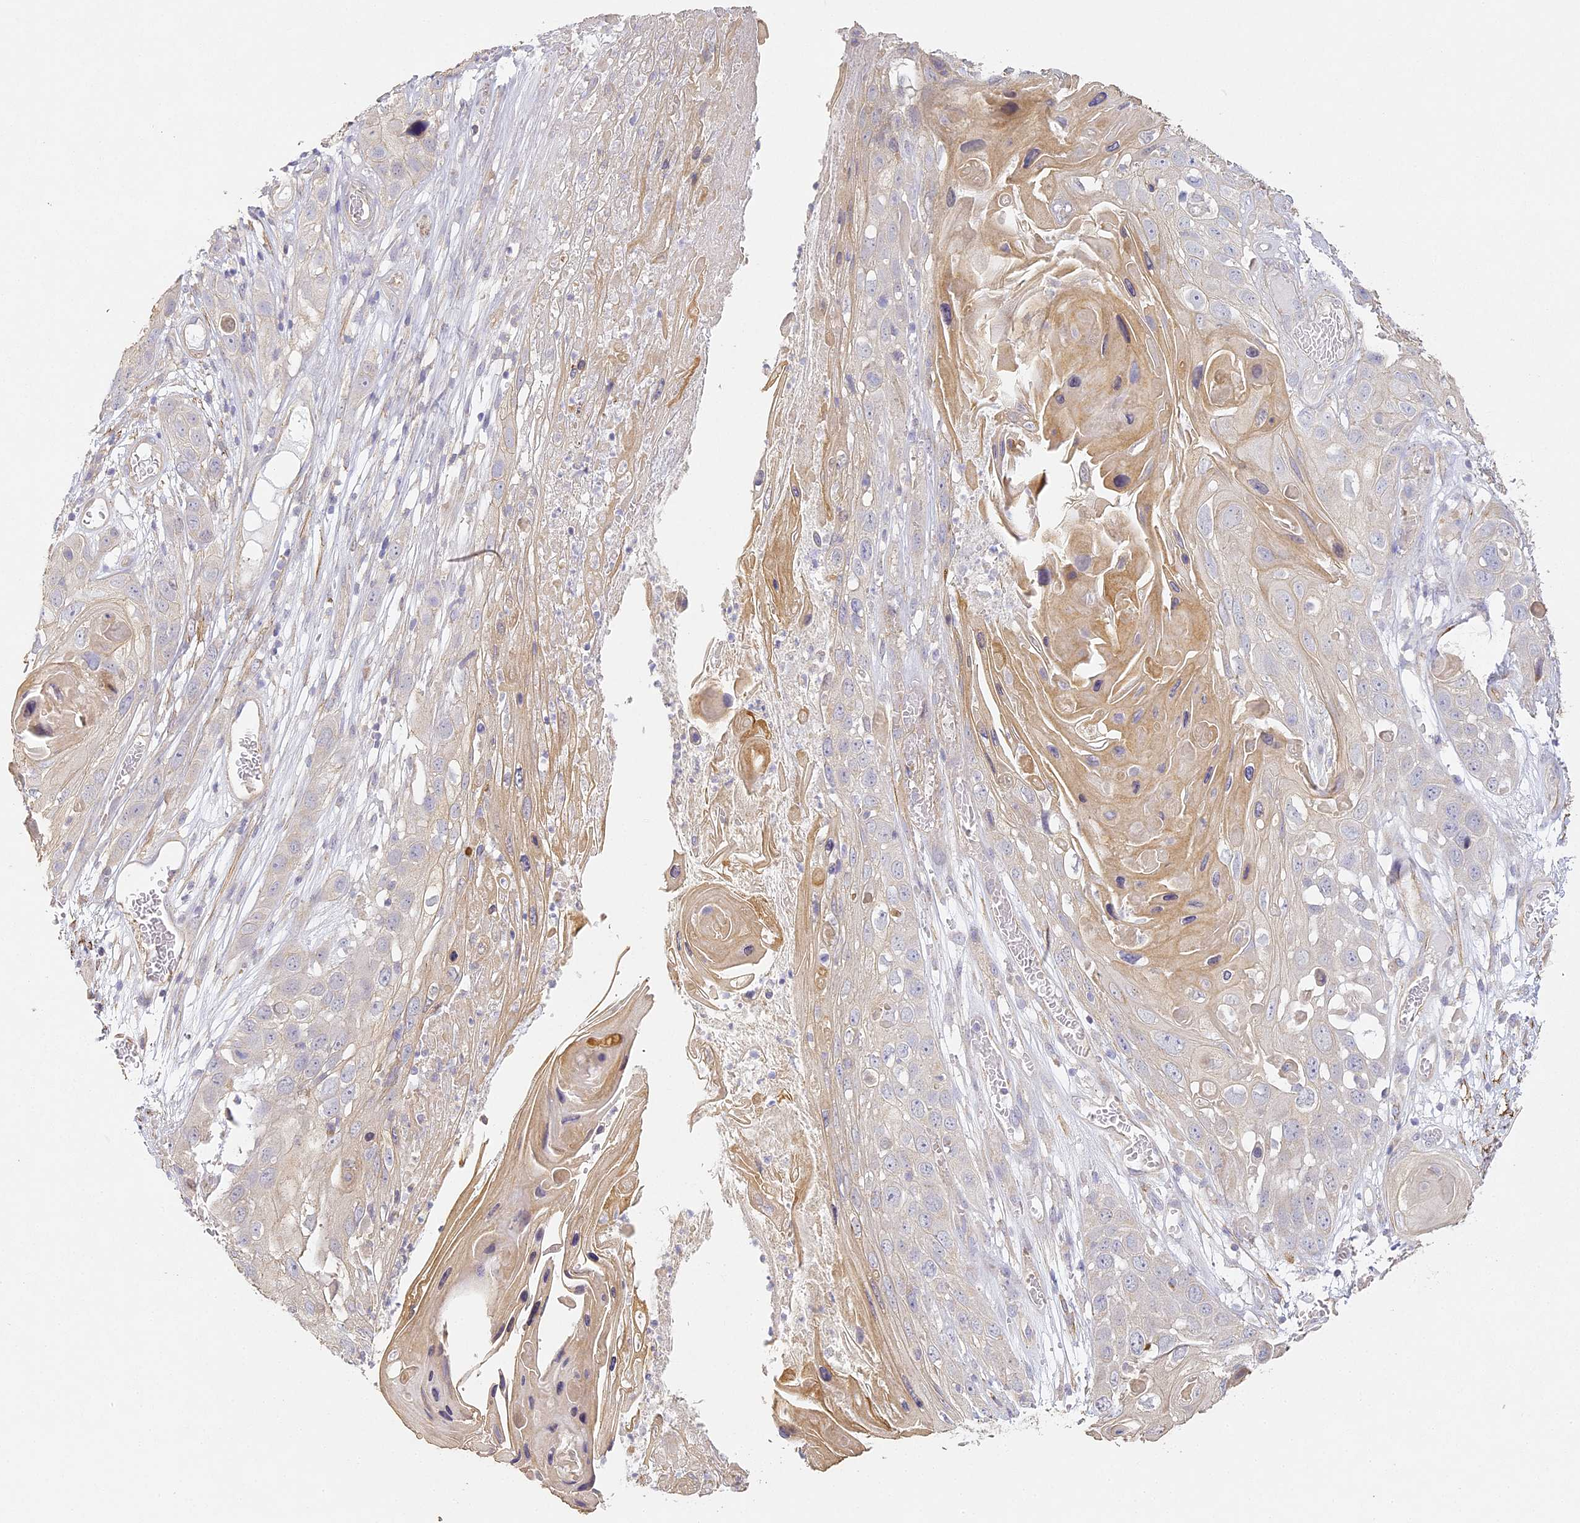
{"staining": {"intensity": "weak", "quantity": "<25%", "location": "cytoplasmic/membranous"}, "tissue": "skin cancer", "cell_type": "Tumor cells", "image_type": "cancer", "snomed": [{"axis": "morphology", "description": "Squamous cell carcinoma, NOS"}, {"axis": "topography", "description": "Skin"}], "caption": "The IHC photomicrograph has no significant positivity in tumor cells of skin cancer tissue.", "gene": "MED28", "patient": {"sex": "male", "age": 55}}